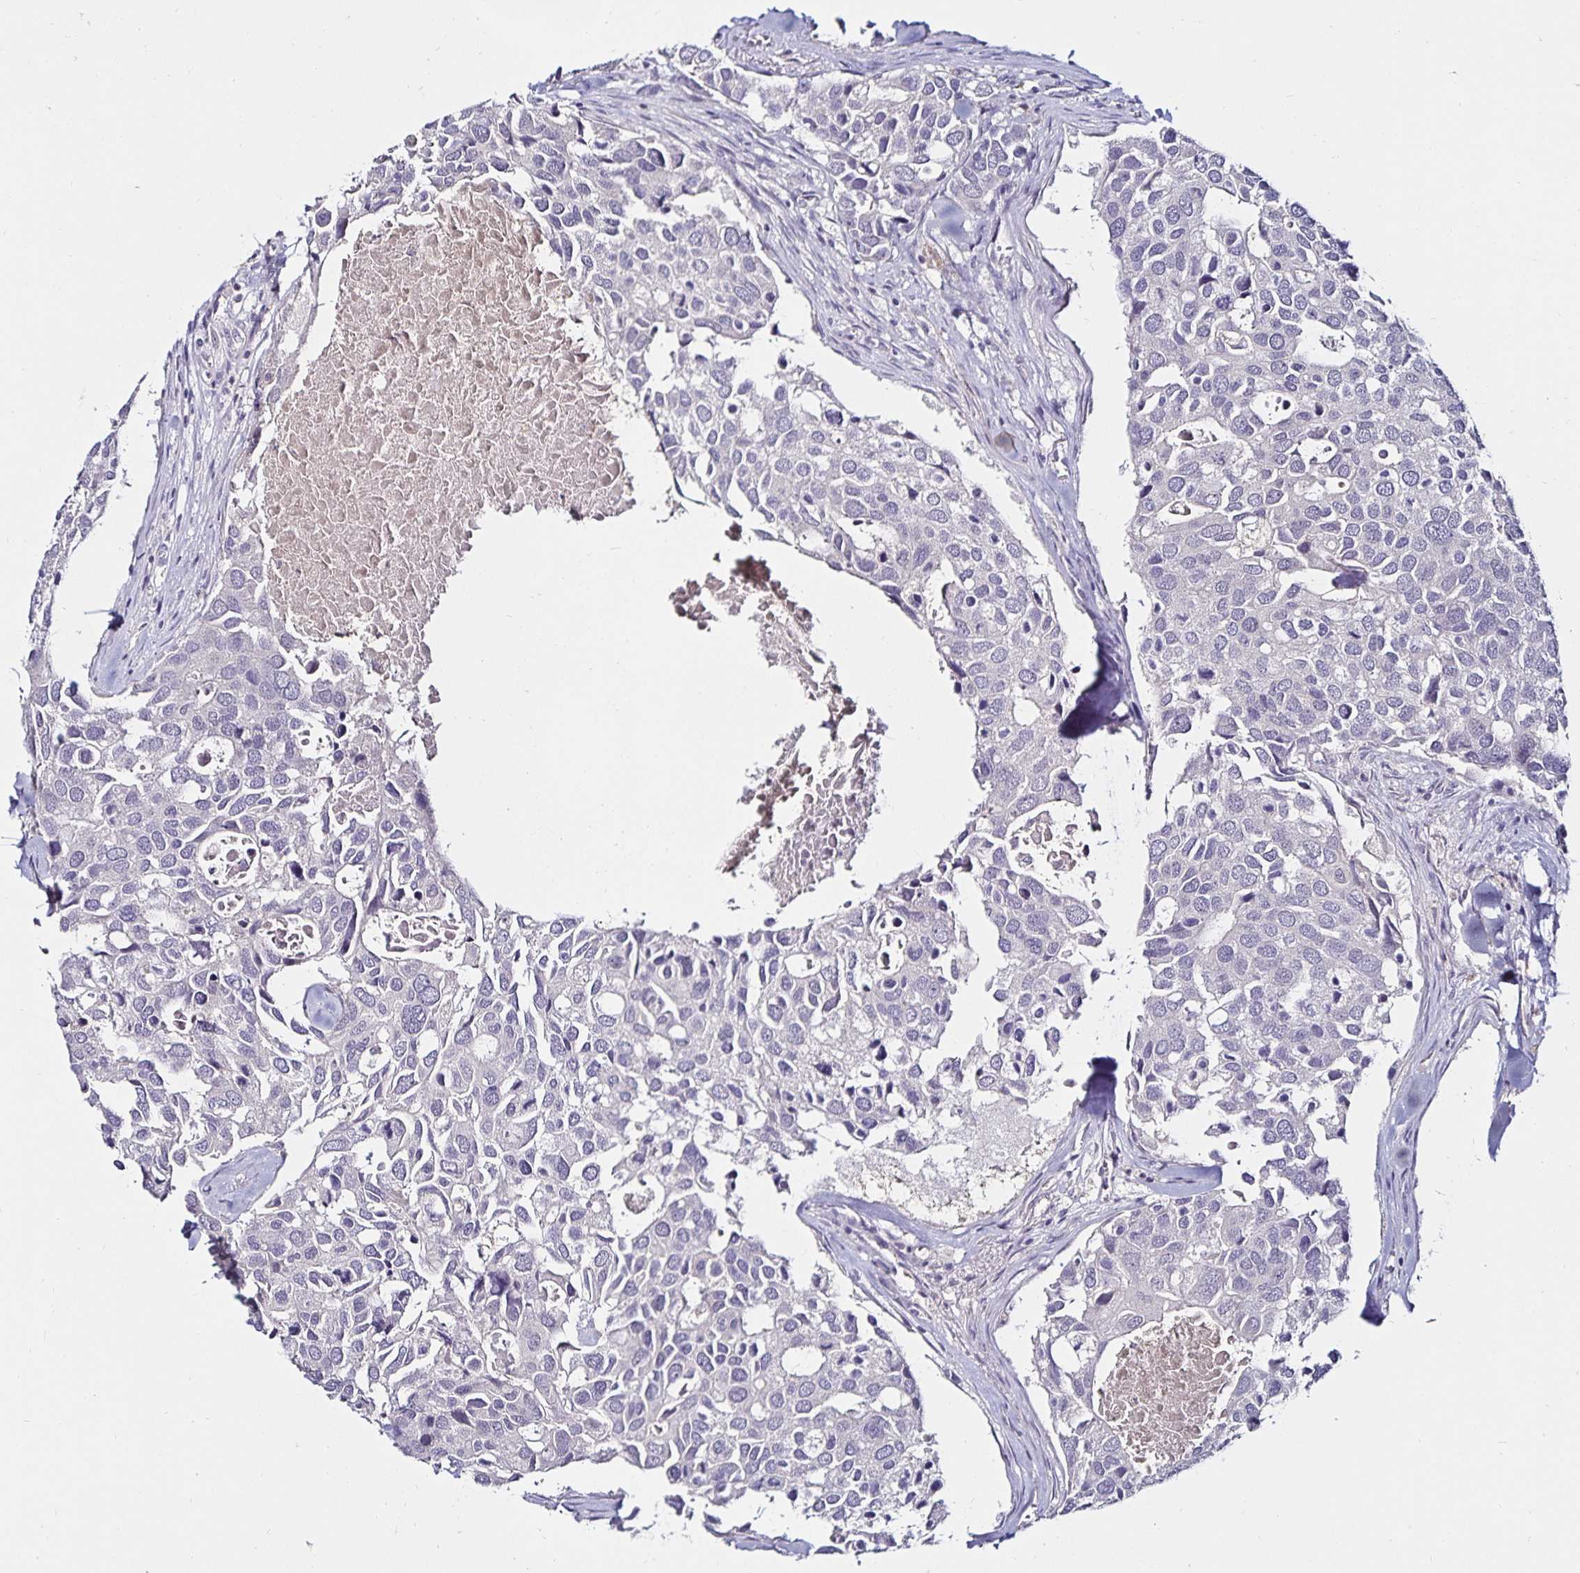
{"staining": {"intensity": "negative", "quantity": "none", "location": "none"}, "tissue": "breast cancer", "cell_type": "Tumor cells", "image_type": "cancer", "snomed": [{"axis": "morphology", "description": "Duct carcinoma"}, {"axis": "topography", "description": "Breast"}], "caption": "Tumor cells show no significant protein staining in breast cancer.", "gene": "ACSL5", "patient": {"sex": "female", "age": 83}}